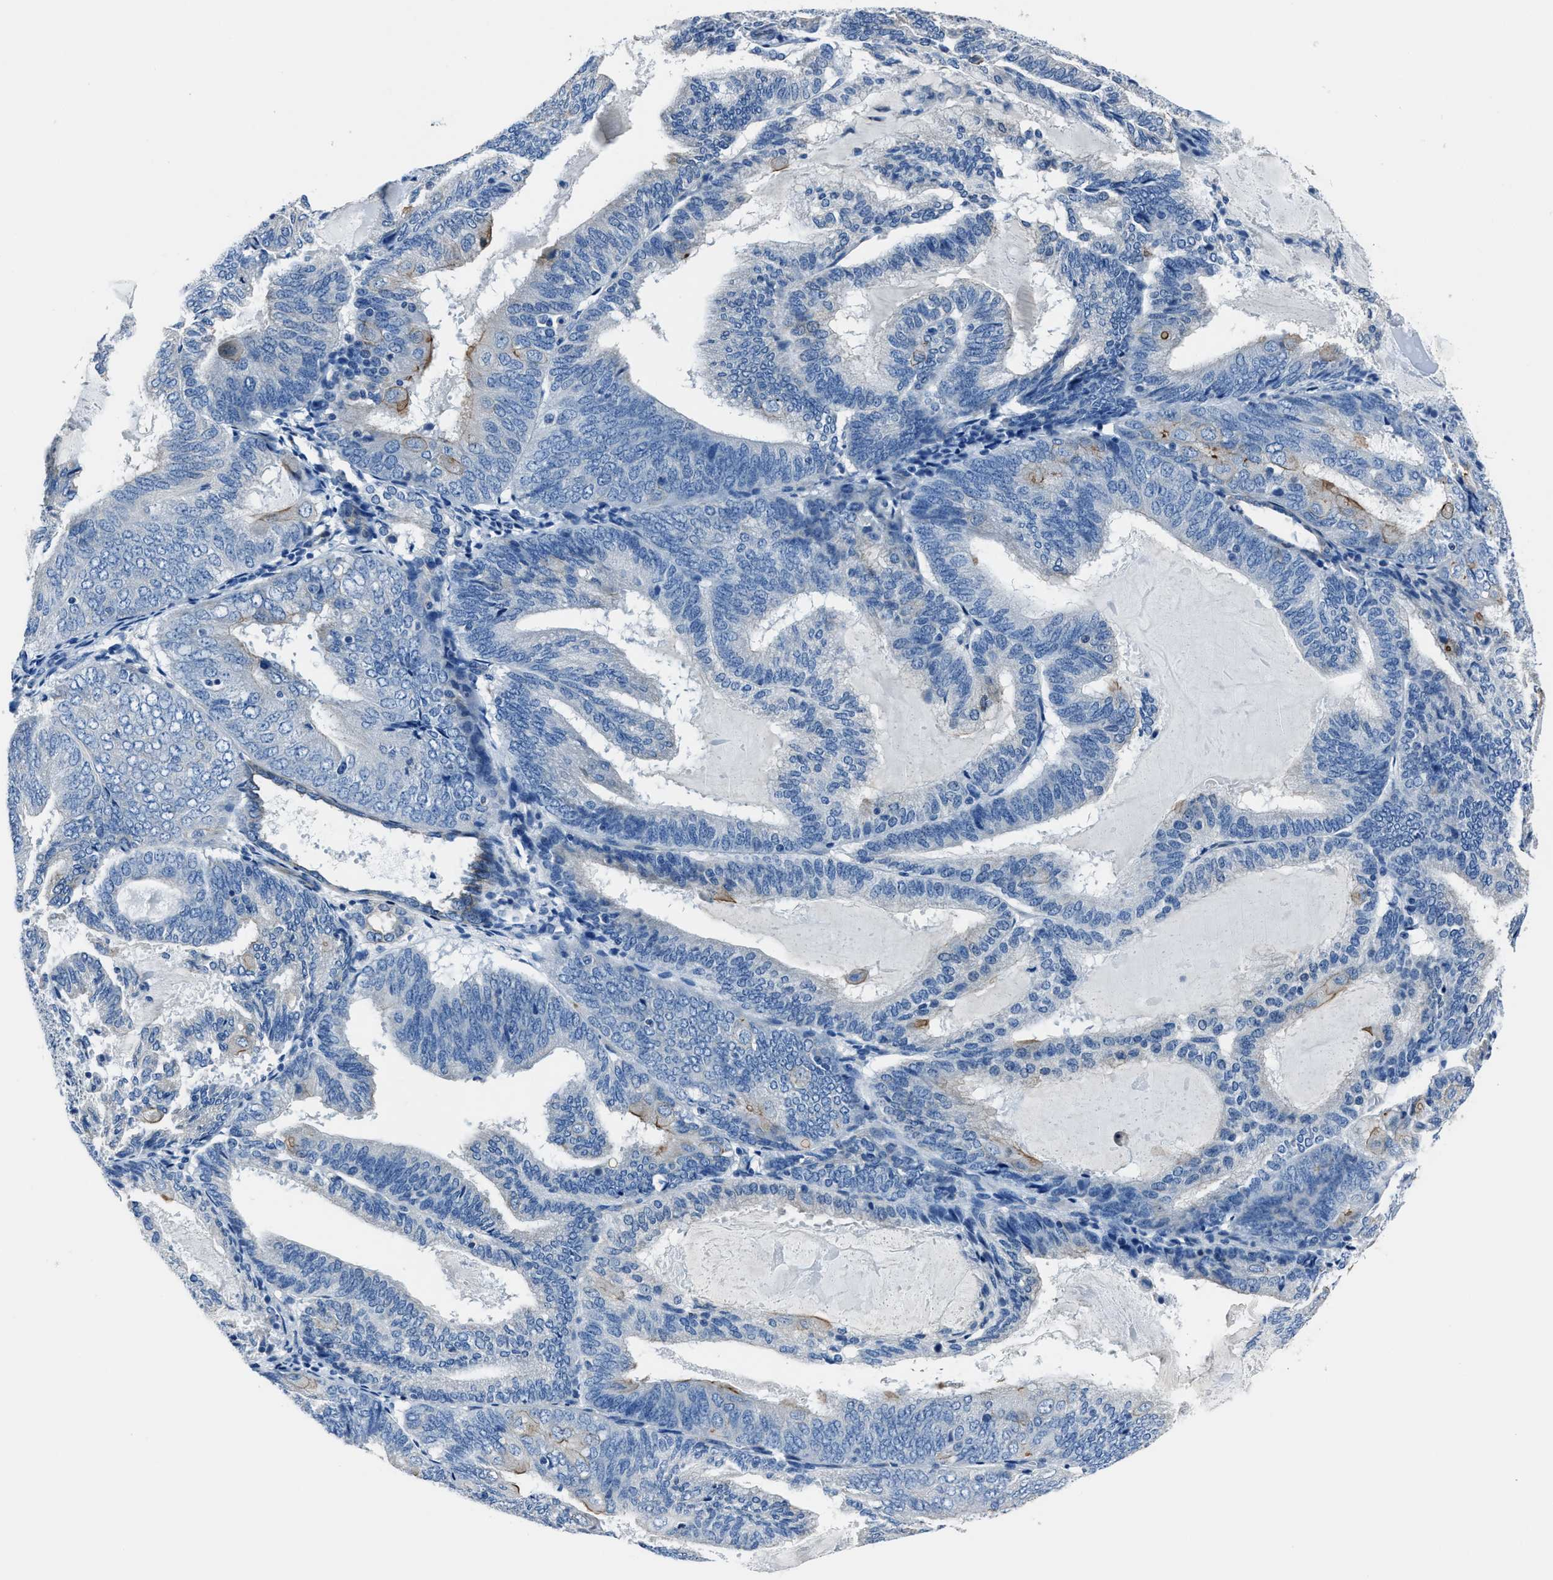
{"staining": {"intensity": "negative", "quantity": "none", "location": "none"}, "tissue": "endometrial cancer", "cell_type": "Tumor cells", "image_type": "cancer", "snomed": [{"axis": "morphology", "description": "Adenocarcinoma, NOS"}, {"axis": "topography", "description": "Endometrium"}], "caption": "The immunohistochemistry (IHC) image has no significant positivity in tumor cells of endometrial cancer tissue.", "gene": "LMO7", "patient": {"sex": "female", "age": 81}}